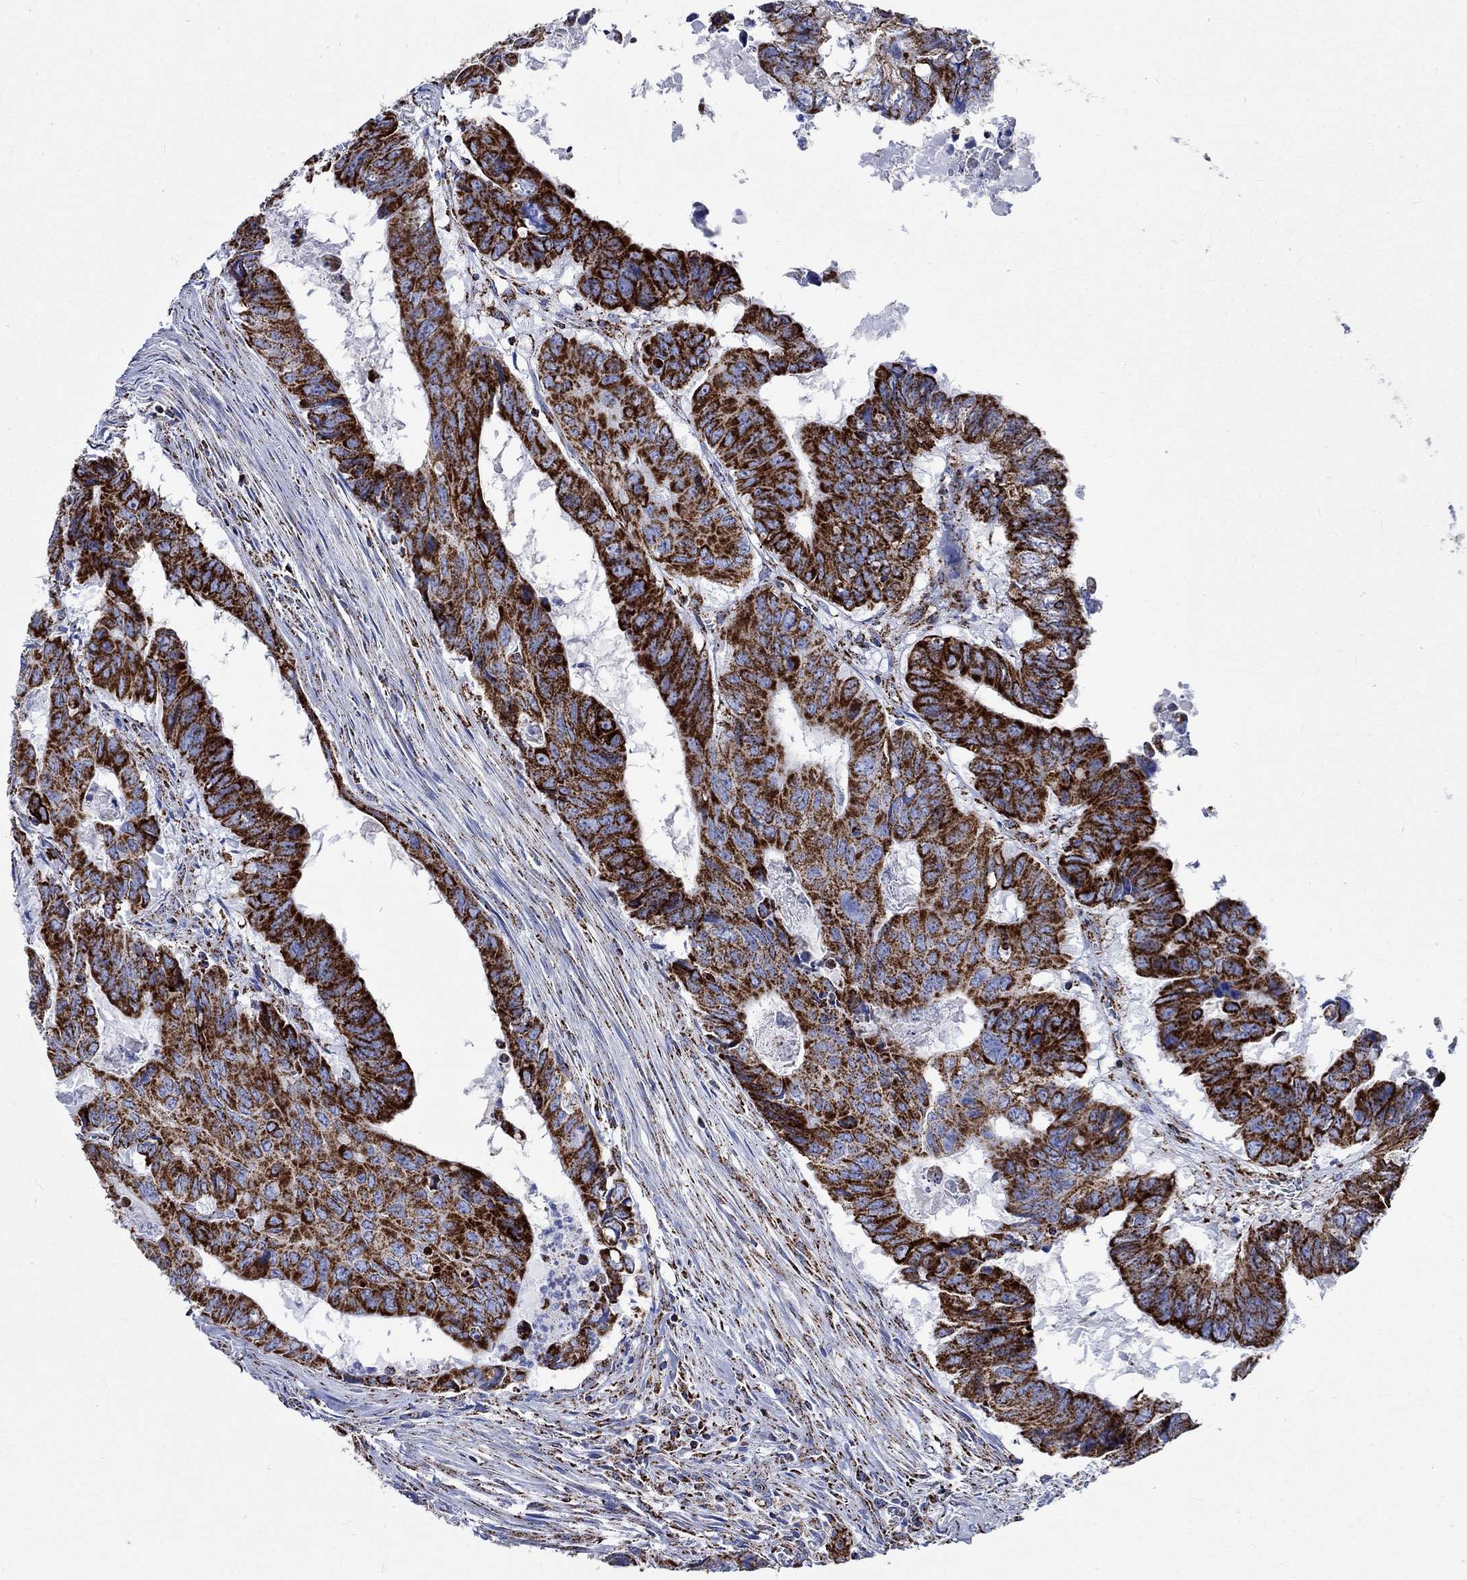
{"staining": {"intensity": "strong", "quantity": ">75%", "location": "cytoplasmic/membranous"}, "tissue": "colorectal cancer", "cell_type": "Tumor cells", "image_type": "cancer", "snomed": [{"axis": "morphology", "description": "Adenocarcinoma, NOS"}, {"axis": "topography", "description": "Colon"}], "caption": "This is an image of IHC staining of colorectal adenocarcinoma, which shows strong positivity in the cytoplasmic/membranous of tumor cells.", "gene": "RCE1", "patient": {"sex": "male", "age": 79}}